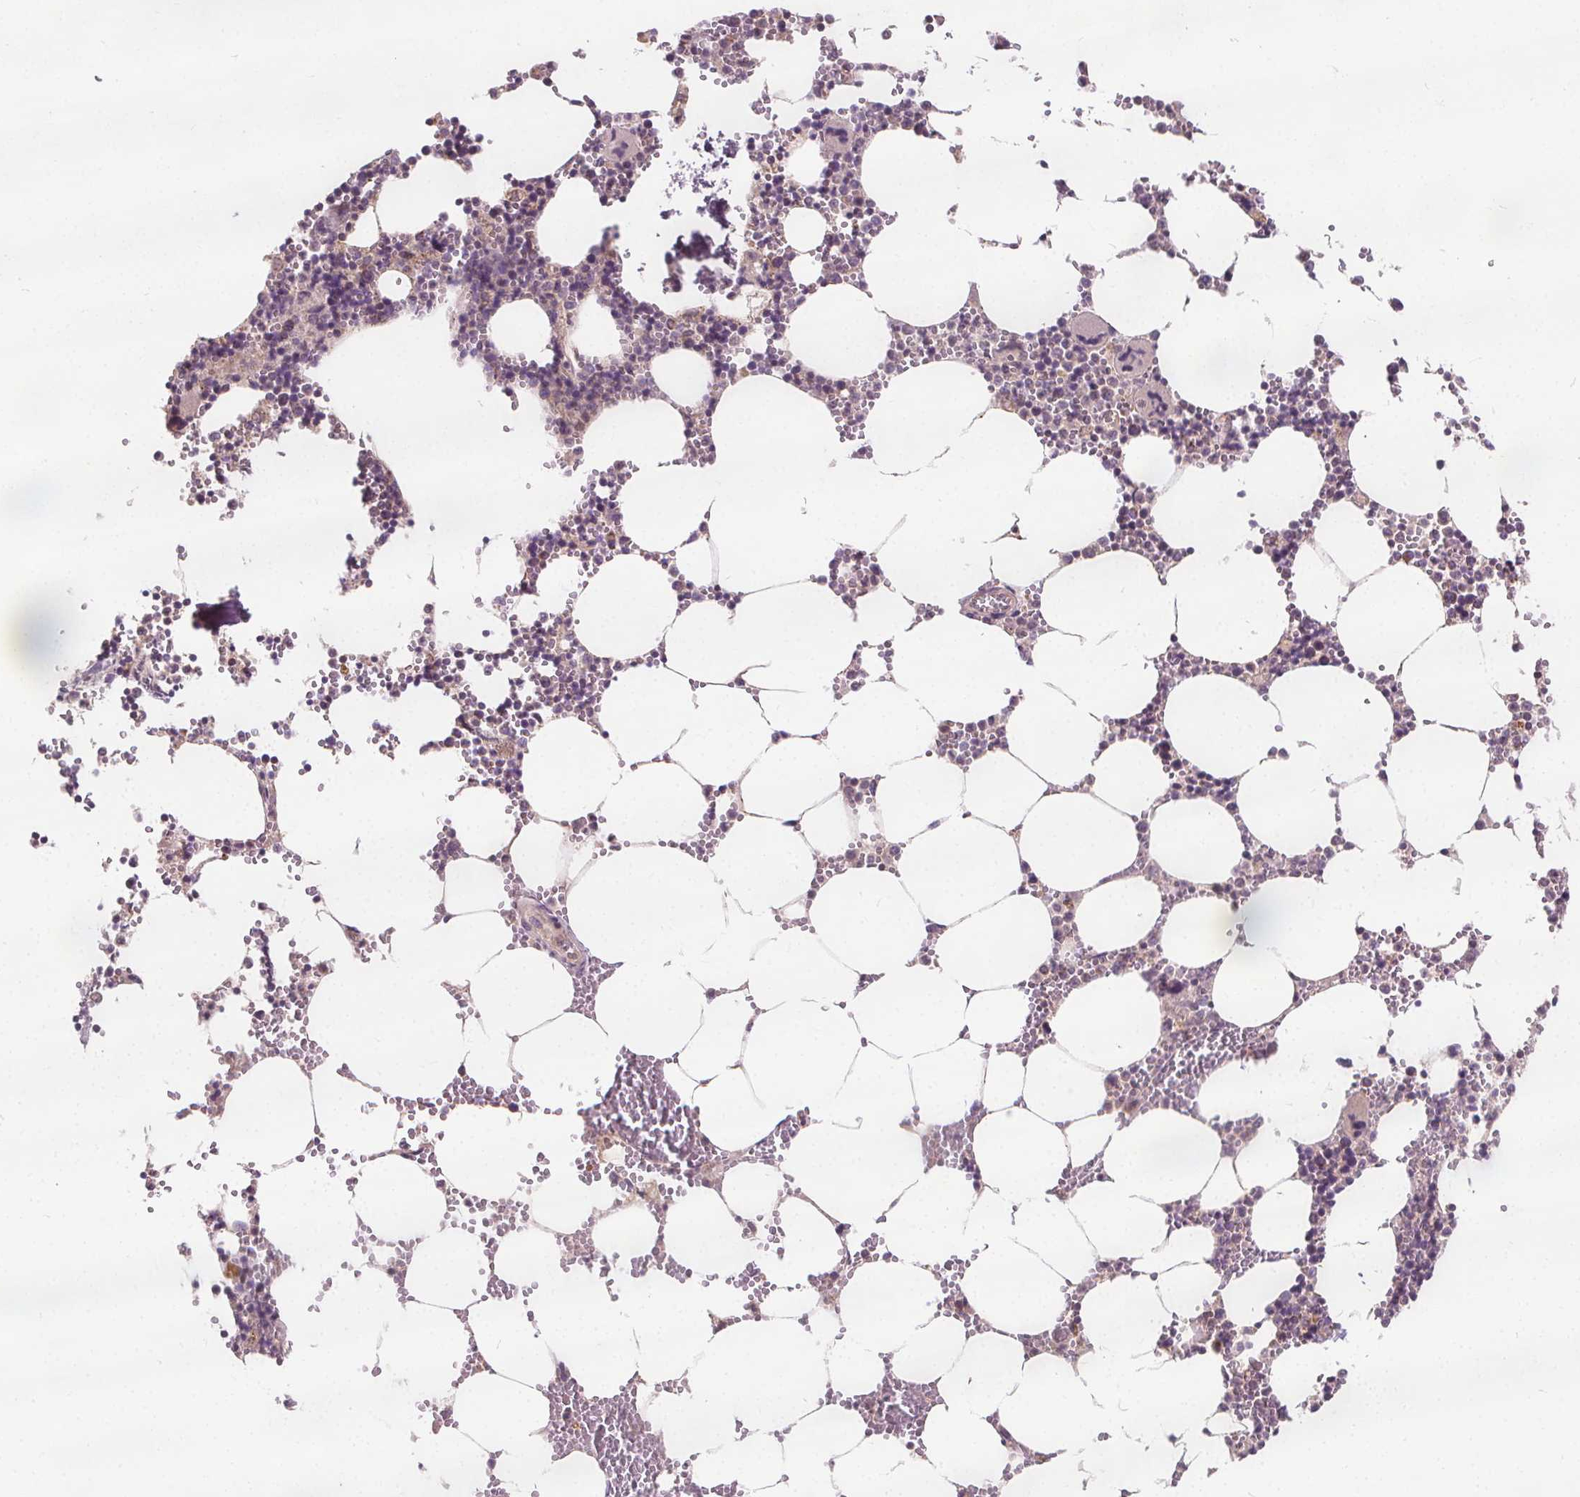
{"staining": {"intensity": "weak", "quantity": "<25%", "location": "cytoplasmic/membranous"}, "tissue": "bone marrow", "cell_type": "Hematopoietic cells", "image_type": "normal", "snomed": [{"axis": "morphology", "description": "Normal tissue, NOS"}, {"axis": "topography", "description": "Bone marrow"}], "caption": "This is an IHC image of unremarkable bone marrow. There is no positivity in hematopoietic cells.", "gene": "RAB20", "patient": {"sex": "male", "age": 54}}